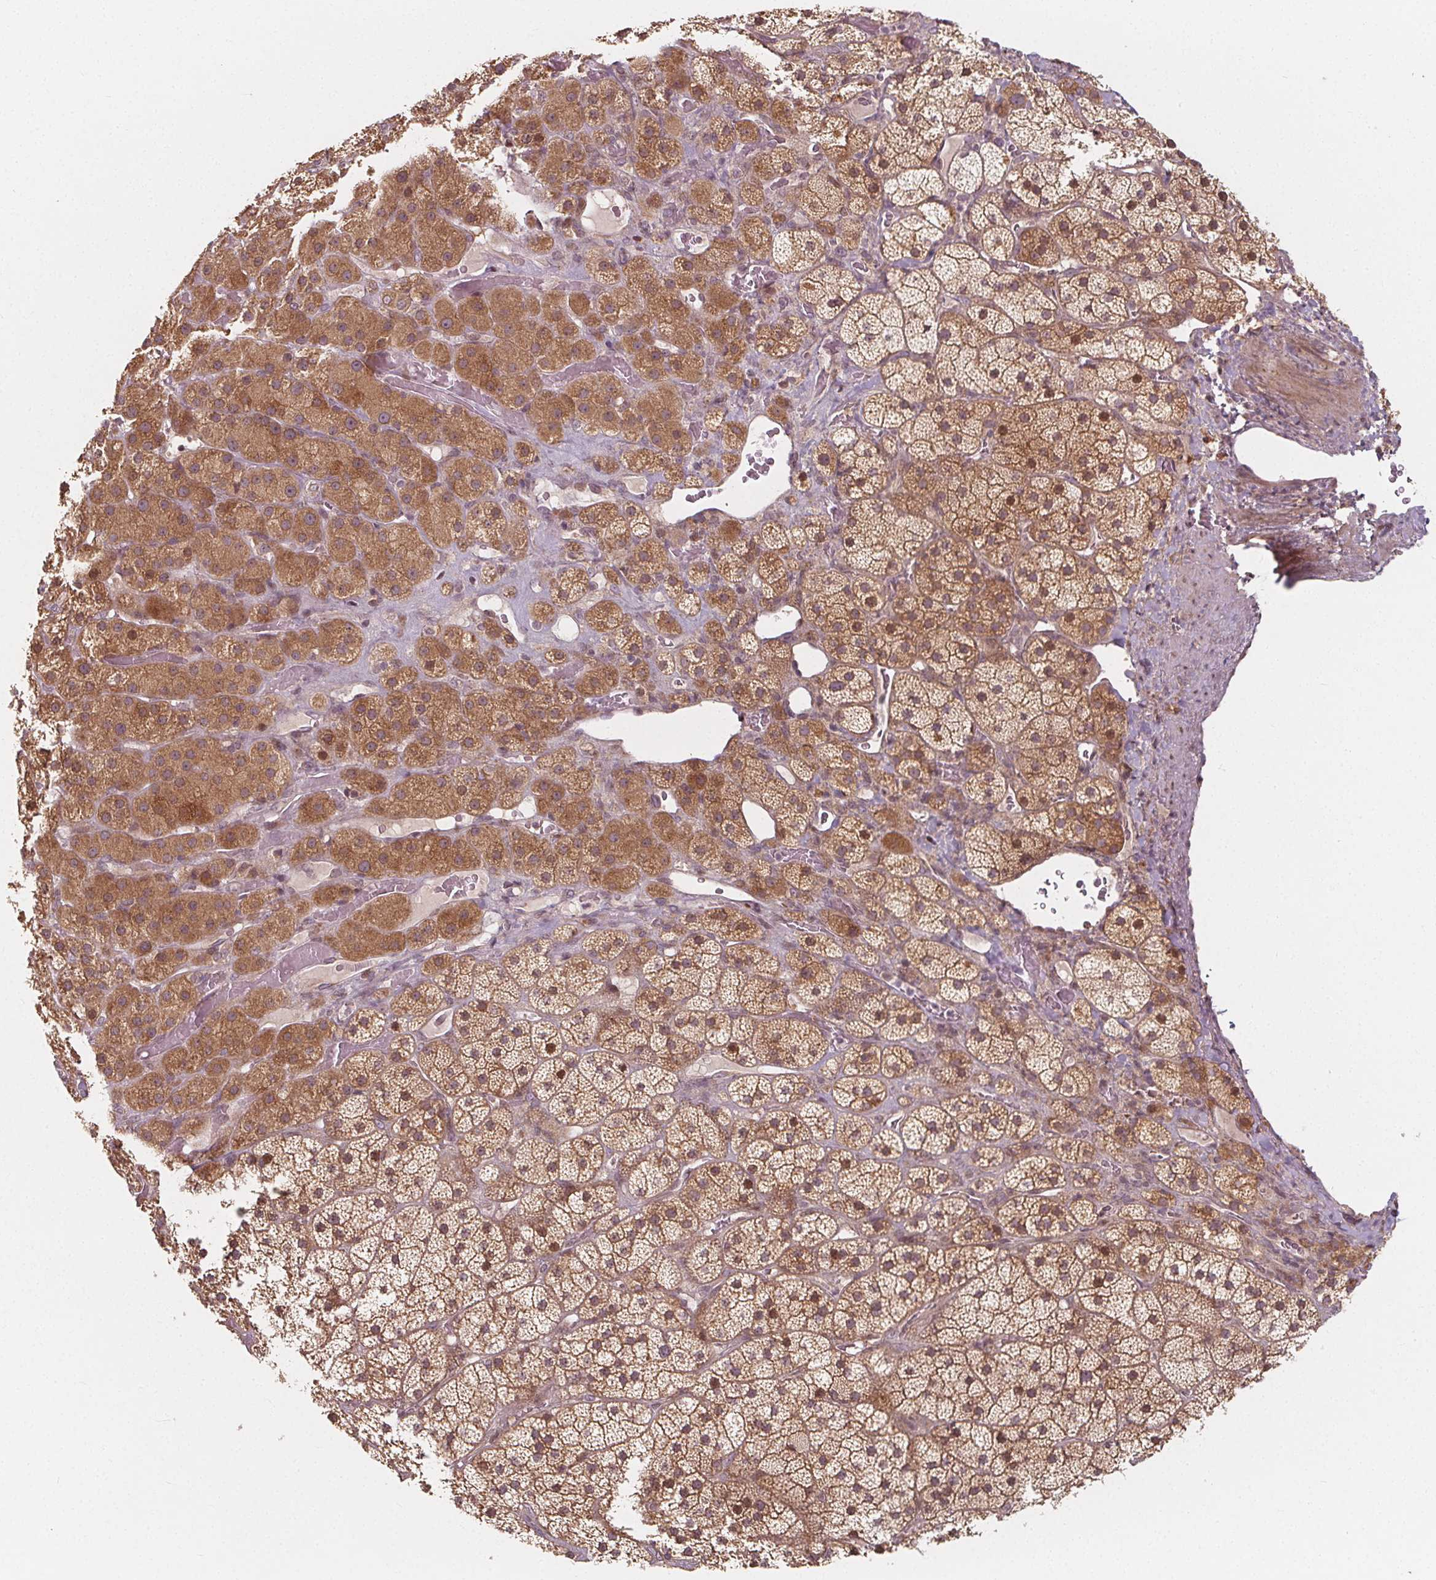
{"staining": {"intensity": "moderate", "quantity": ">75%", "location": "cytoplasmic/membranous,nuclear"}, "tissue": "adrenal gland", "cell_type": "Glandular cells", "image_type": "normal", "snomed": [{"axis": "morphology", "description": "Normal tissue, NOS"}, {"axis": "topography", "description": "Adrenal gland"}], "caption": "Moderate cytoplasmic/membranous,nuclear protein positivity is appreciated in about >75% of glandular cells in adrenal gland. The protein of interest is stained brown, and the nuclei are stained in blue (DAB IHC with brightfield microscopy, high magnification).", "gene": "AKT1S1", "patient": {"sex": "male", "age": 57}}